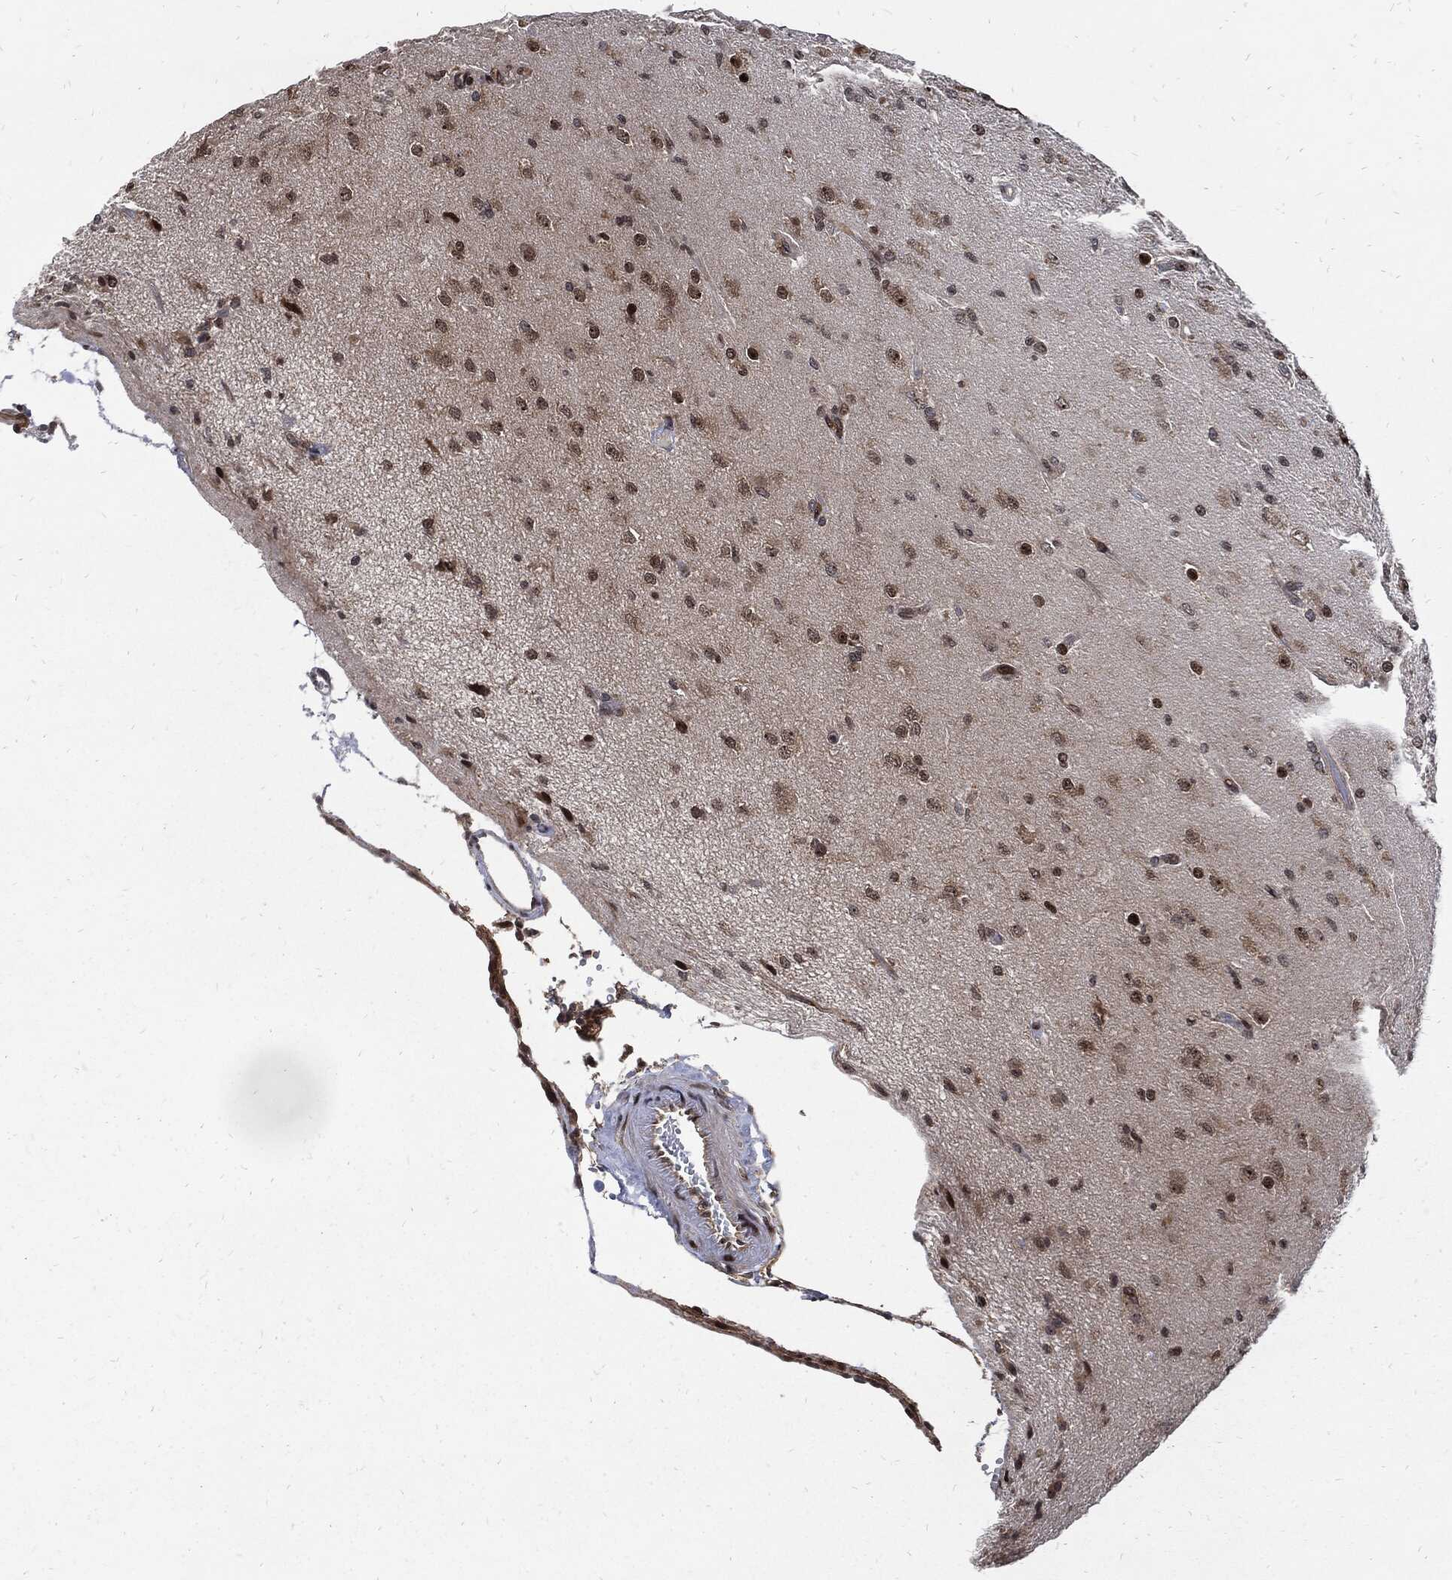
{"staining": {"intensity": "strong", "quantity": "<25%", "location": "nuclear"}, "tissue": "glioma", "cell_type": "Tumor cells", "image_type": "cancer", "snomed": [{"axis": "morphology", "description": "Glioma, malignant, High grade"}, {"axis": "topography", "description": "Brain"}], "caption": "Strong nuclear staining for a protein is present in approximately <25% of tumor cells of glioma using IHC.", "gene": "ZNF775", "patient": {"sex": "male", "age": 56}}